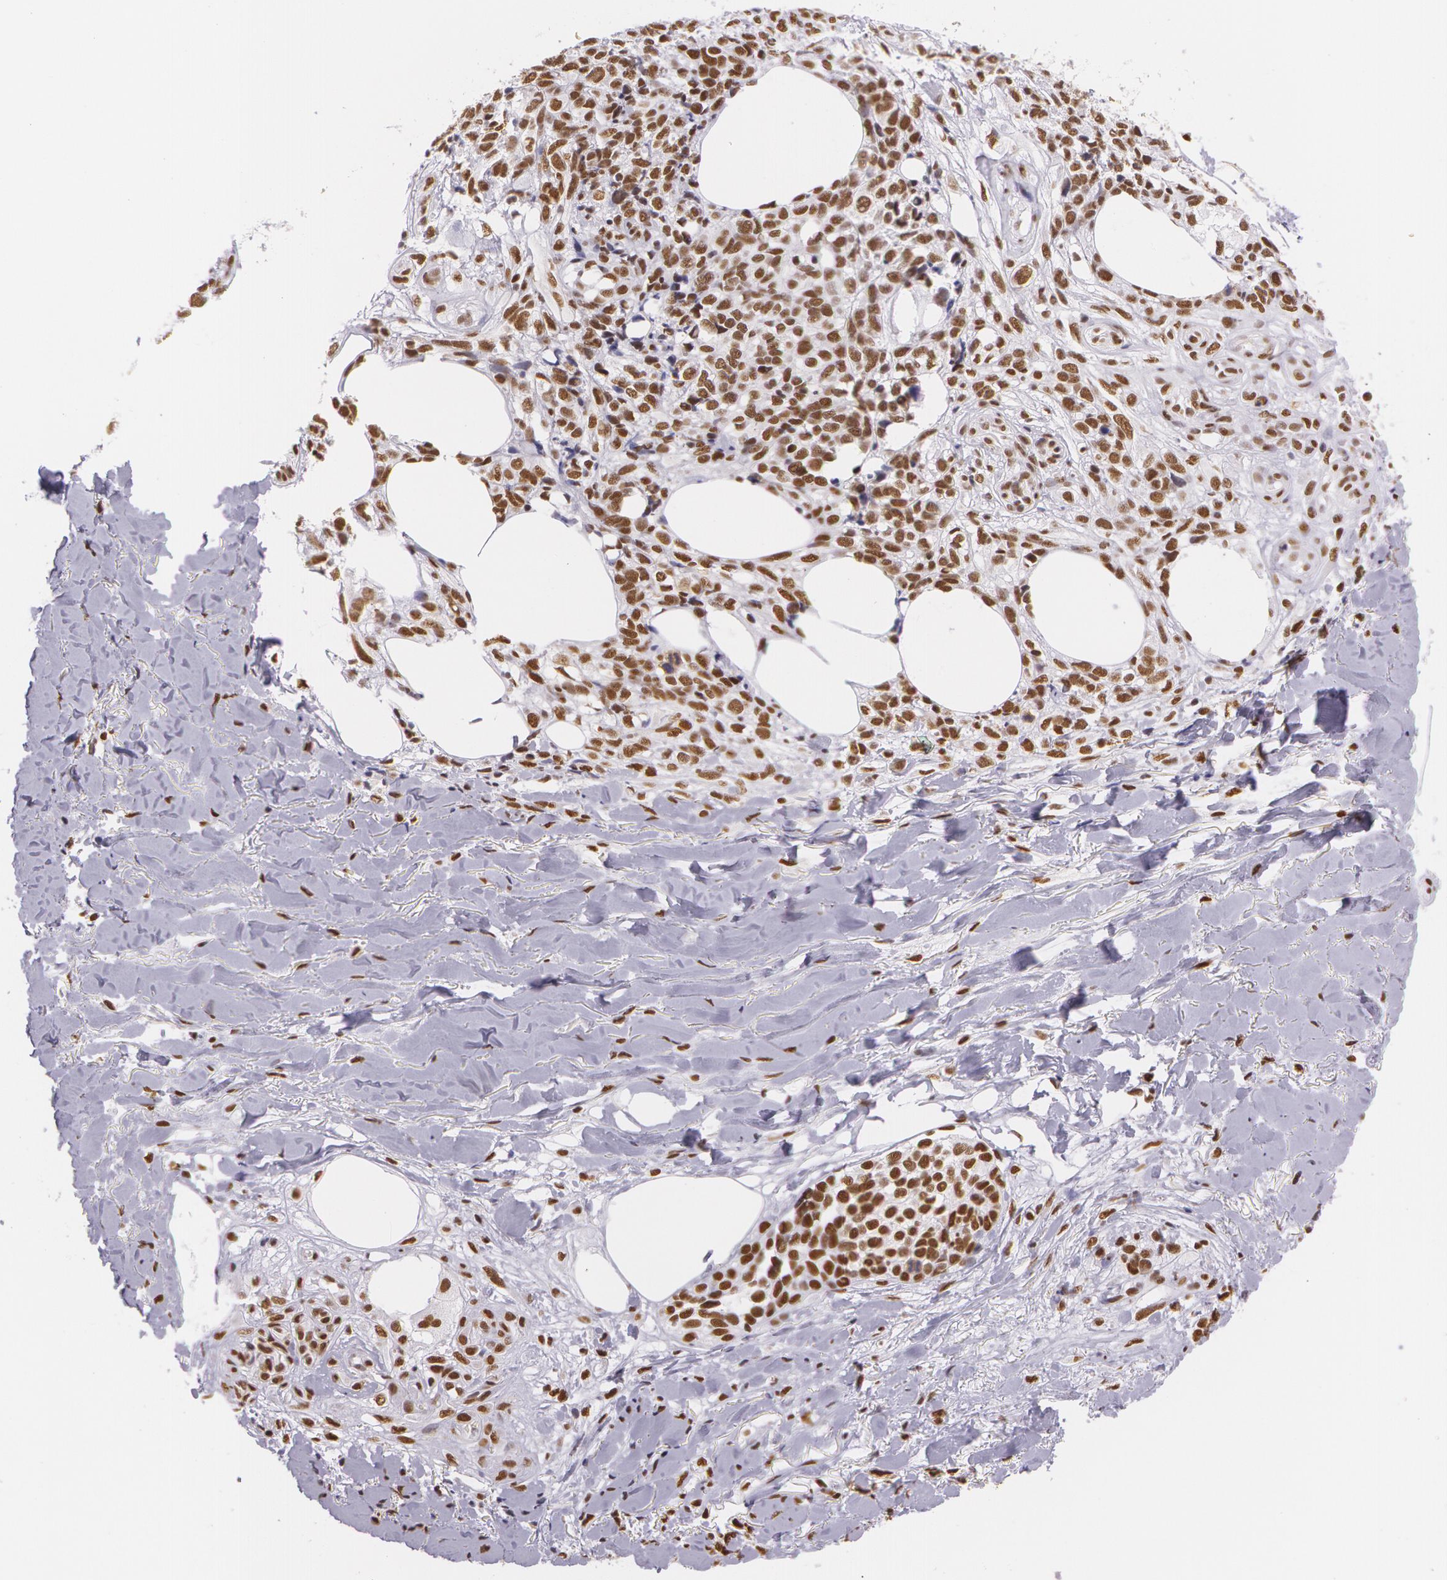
{"staining": {"intensity": "strong", "quantity": ">75%", "location": "nuclear"}, "tissue": "melanoma", "cell_type": "Tumor cells", "image_type": "cancer", "snomed": [{"axis": "morphology", "description": "Malignant melanoma, NOS"}, {"axis": "topography", "description": "Skin"}], "caption": "The image exhibits staining of malignant melanoma, revealing strong nuclear protein expression (brown color) within tumor cells.", "gene": "NBN", "patient": {"sex": "female", "age": 85}}